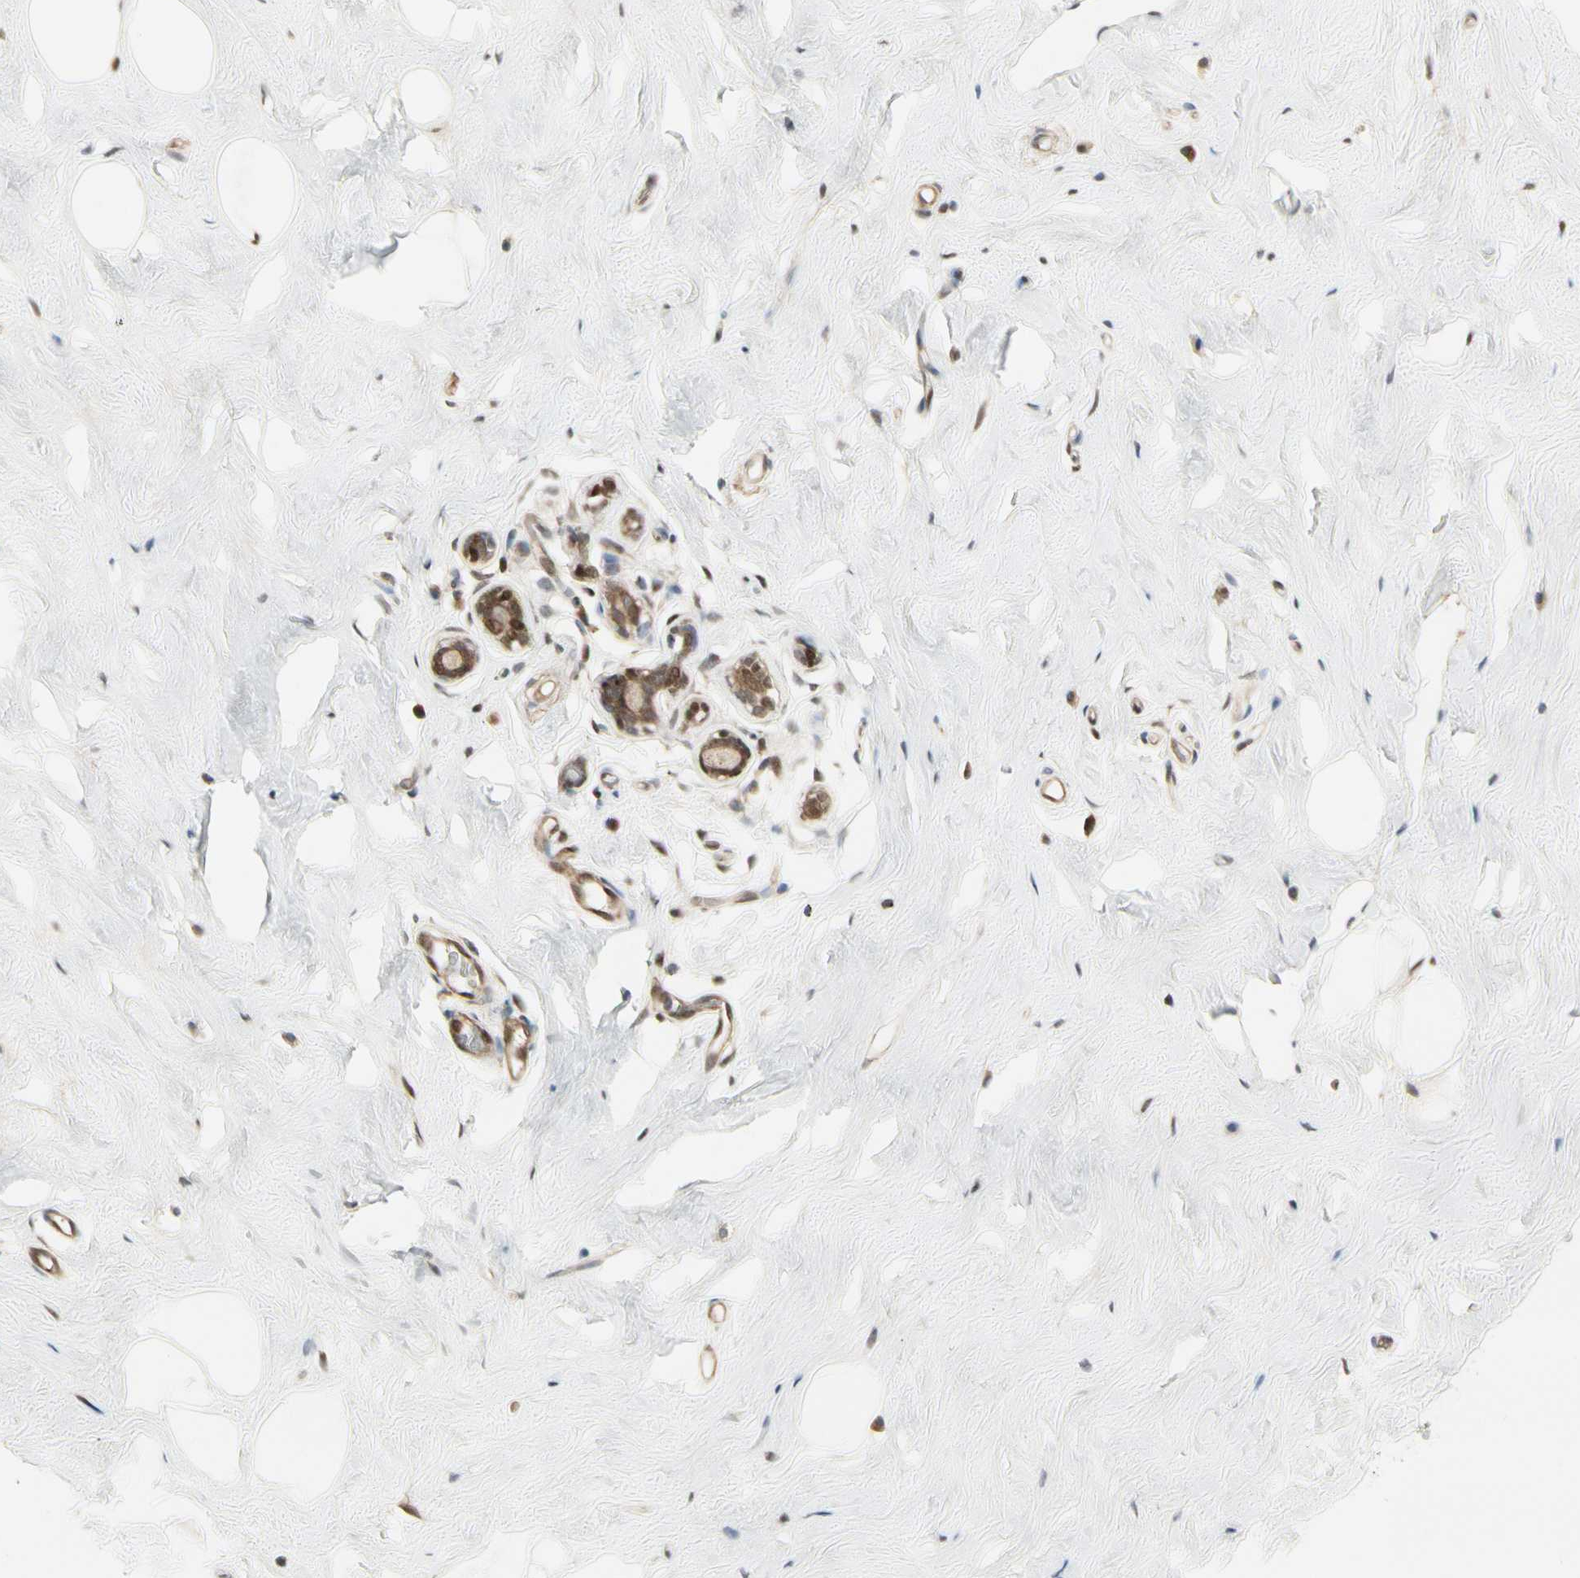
{"staining": {"intensity": "negative", "quantity": "none", "location": "none"}, "tissue": "breast", "cell_type": "Adipocytes", "image_type": "normal", "snomed": [{"axis": "morphology", "description": "Normal tissue, NOS"}, {"axis": "topography", "description": "Breast"}], "caption": "There is no significant expression in adipocytes of breast.", "gene": "EVC", "patient": {"sex": "female", "age": 75}}